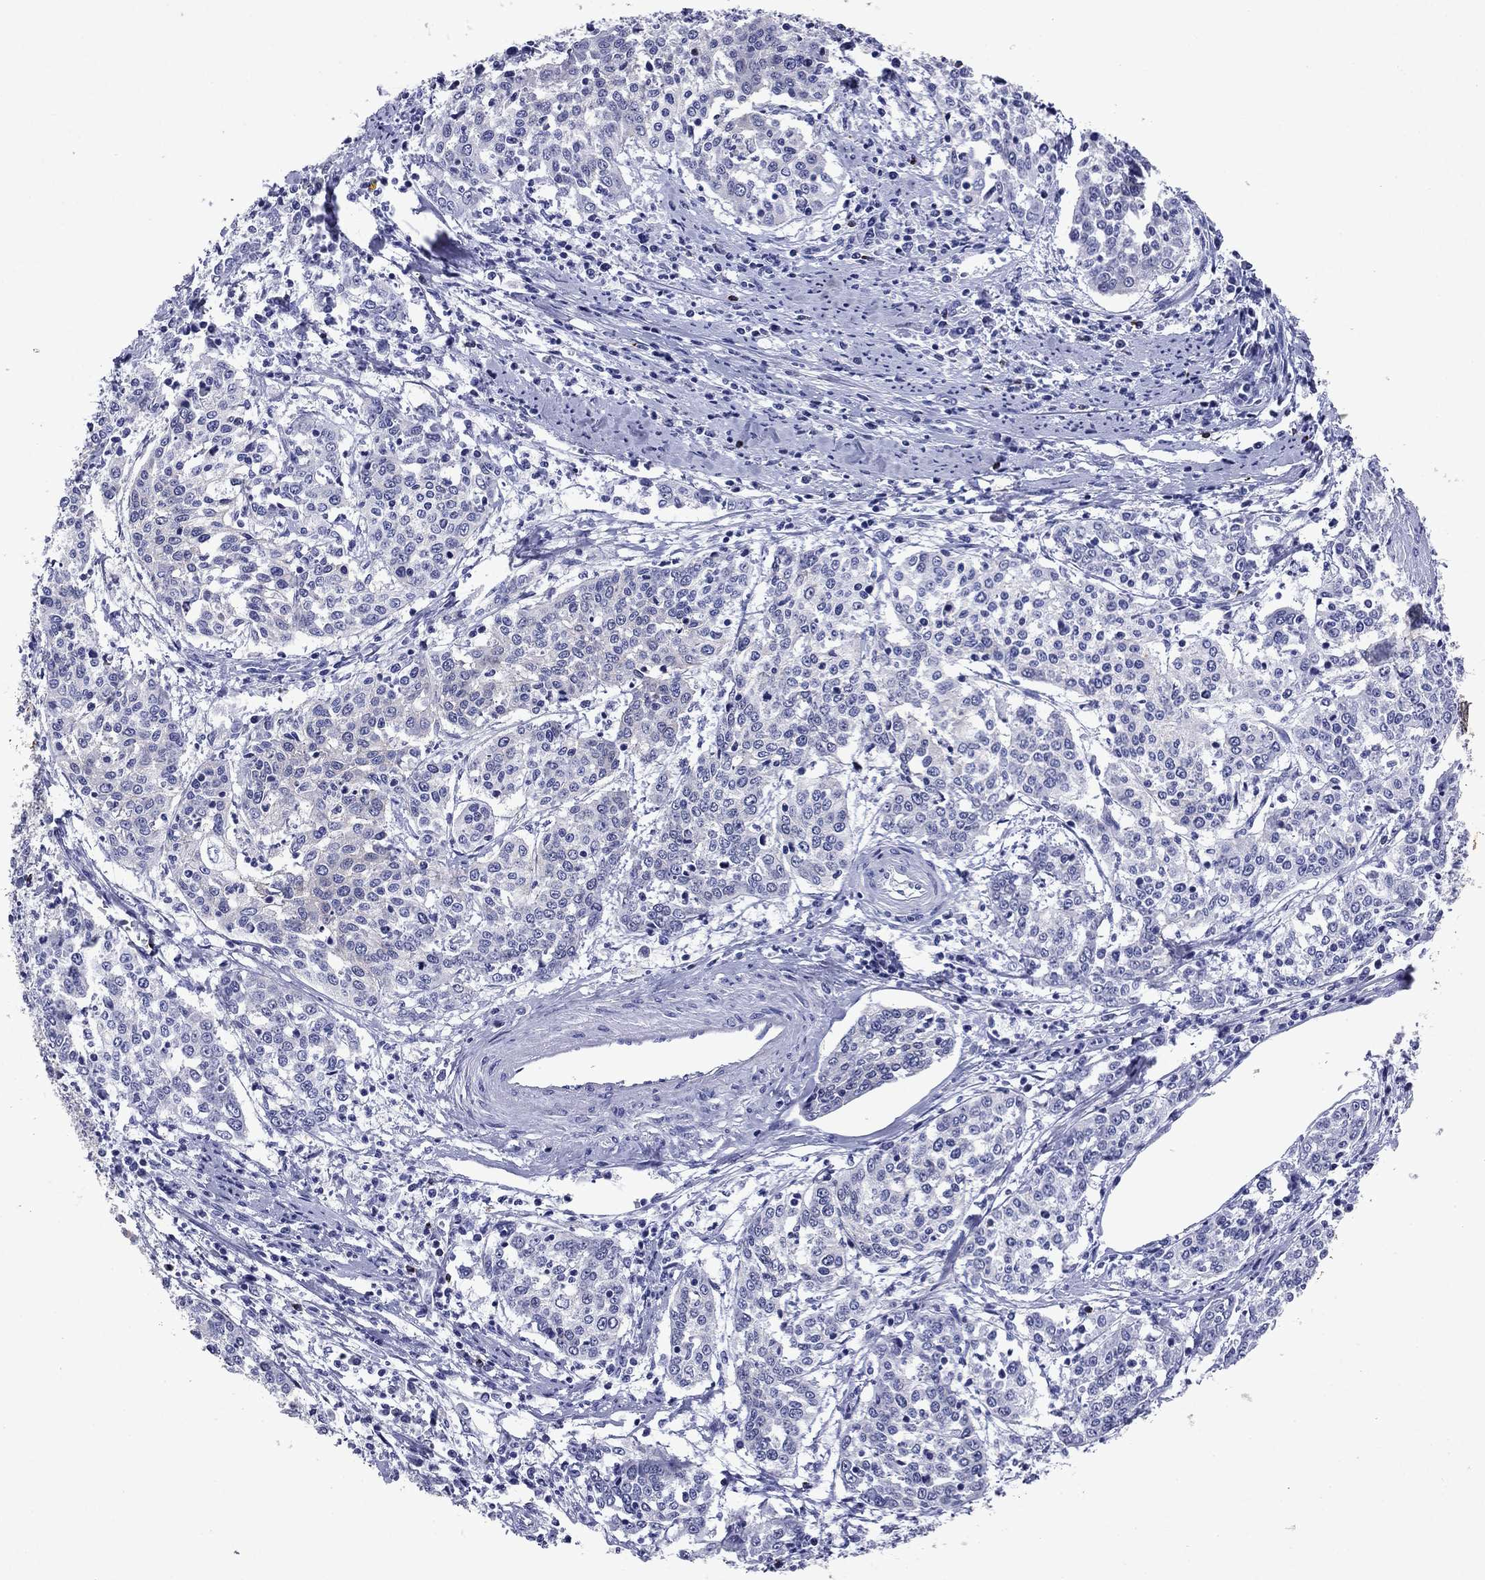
{"staining": {"intensity": "negative", "quantity": "none", "location": "none"}, "tissue": "cervical cancer", "cell_type": "Tumor cells", "image_type": "cancer", "snomed": [{"axis": "morphology", "description": "Squamous cell carcinoma, NOS"}, {"axis": "topography", "description": "Cervix"}], "caption": "Immunohistochemical staining of human cervical cancer (squamous cell carcinoma) demonstrates no significant expression in tumor cells.", "gene": "GZMK", "patient": {"sex": "female", "age": 41}}